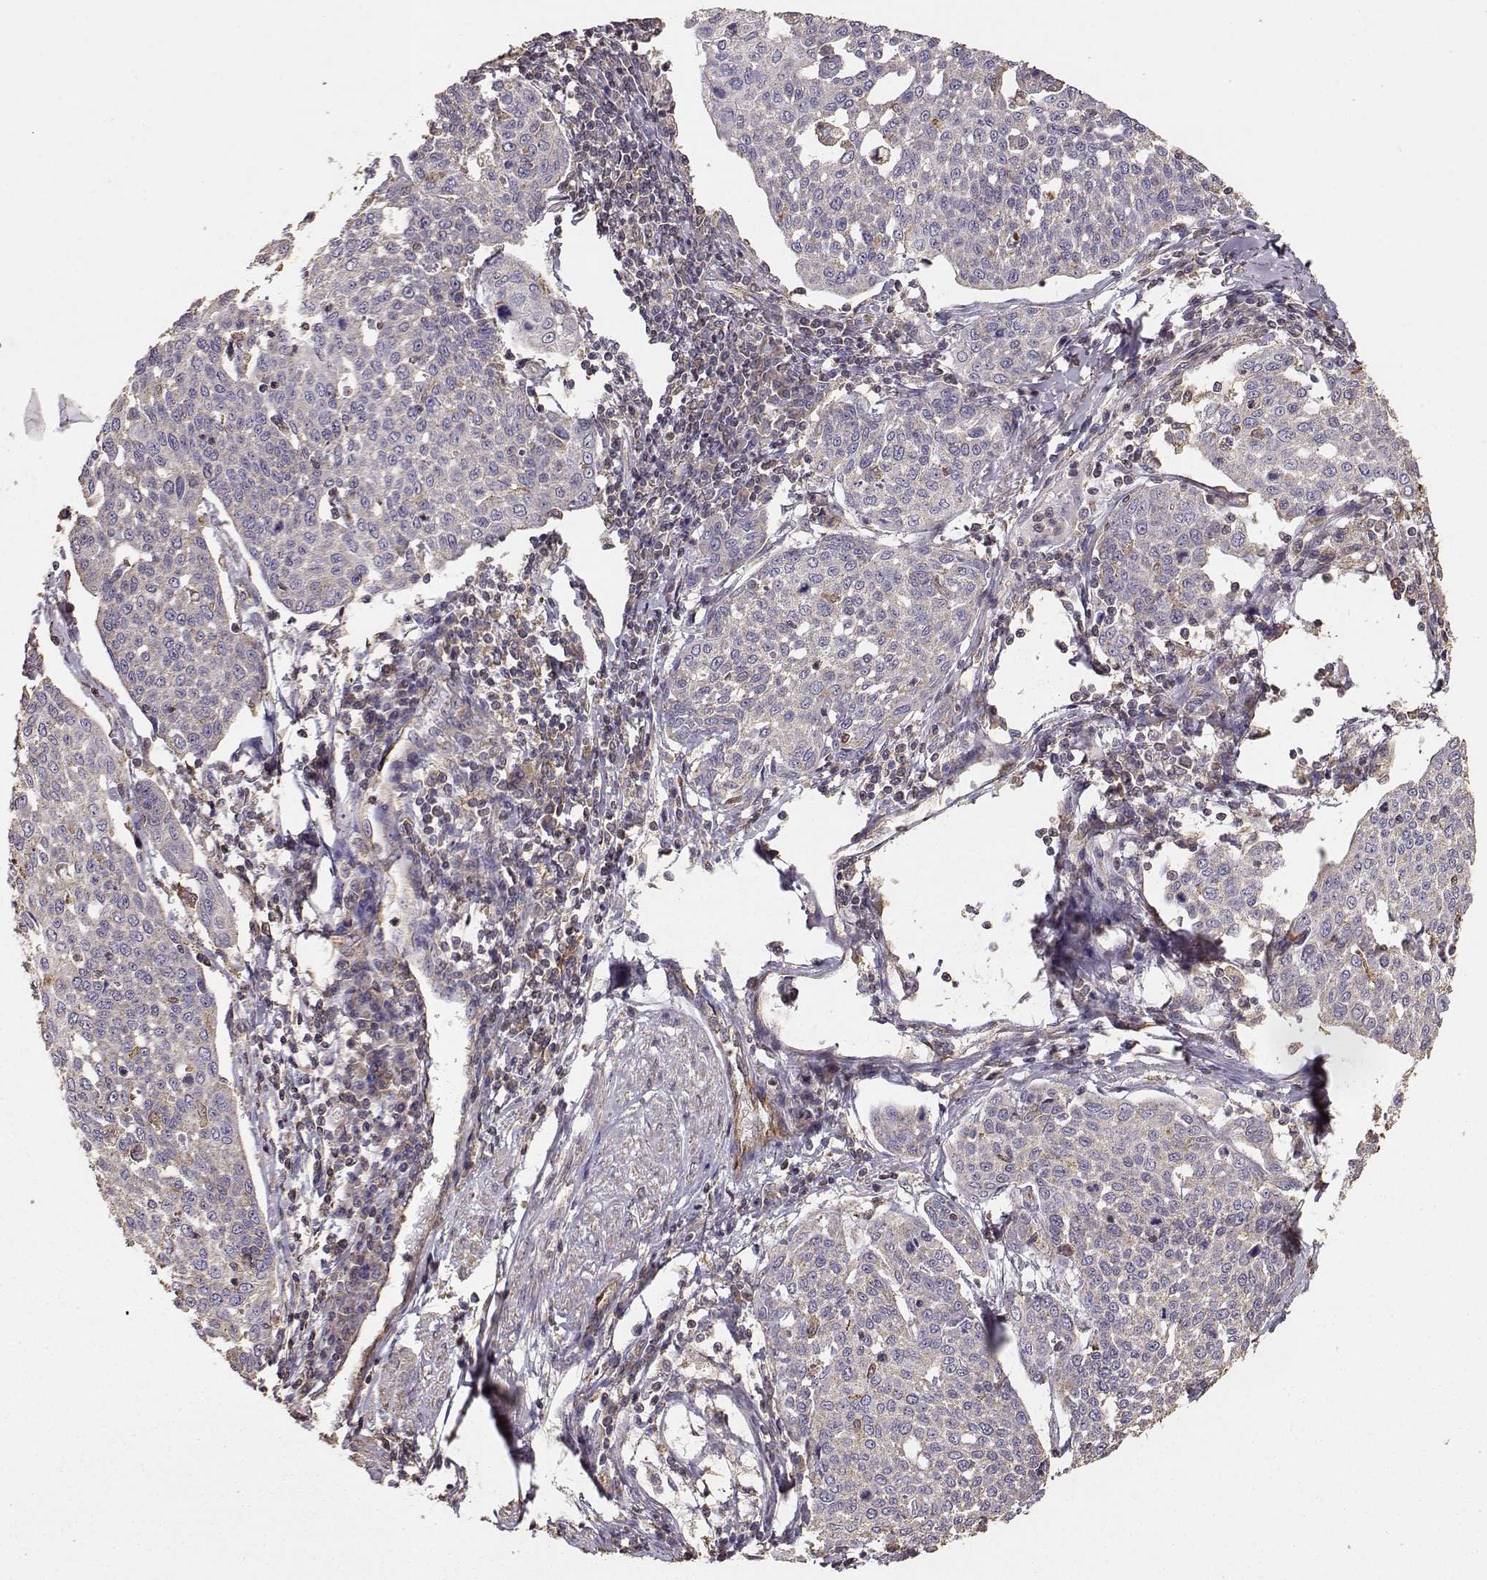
{"staining": {"intensity": "weak", "quantity": "<25%", "location": "cytoplasmic/membranous"}, "tissue": "cervical cancer", "cell_type": "Tumor cells", "image_type": "cancer", "snomed": [{"axis": "morphology", "description": "Squamous cell carcinoma, NOS"}, {"axis": "topography", "description": "Cervix"}], "caption": "Immunohistochemistry image of neoplastic tissue: human cervical cancer (squamous cell carcinoma) stained with DAB (3,3'-diaminobenzidine) exhibits no significant protein positivity in tumor cells.", "gene": "TARS3", "patient": {"sex": "female", "age": 34}}